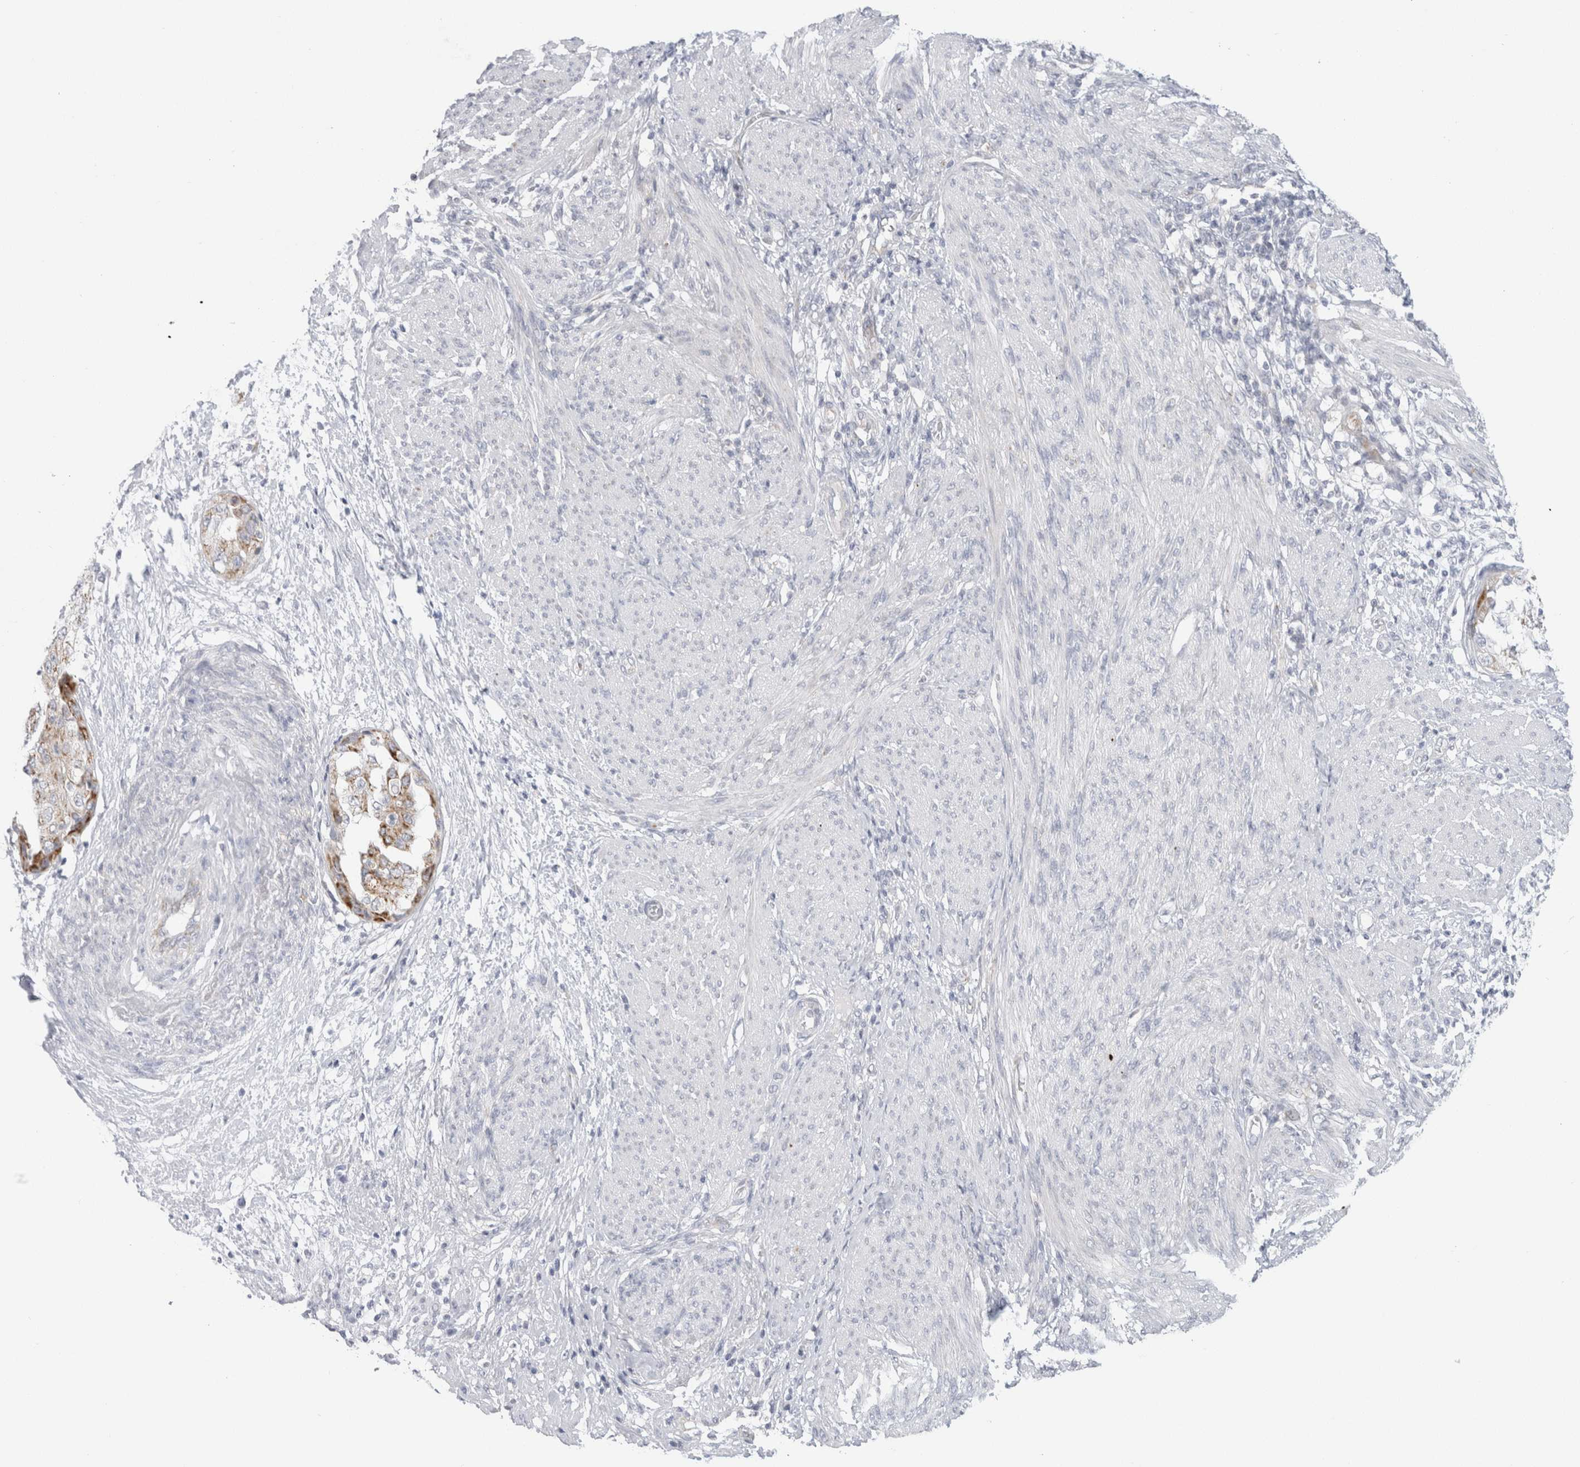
{"staining": {"intensity": "moderate", "quantity": "25%-75%", "location": "cytoplasmic/membranous"}, "tissue": "endometrial cancer", "cell_type": "Tumor cells", "image_type": "cancer", "snomed": [{"axis": "morphology", "description": "Adenocarcinoma, NOS"}, {"axis": "topography", "description": "Endometrium"}], "caption": "The image shows staining of adenocarcinoma (endometrial), revealing moderate cytoplasmic/membranous protein positivity (brown color) within tumor cells. Immunohistochemistry stains the protein of interest in brown and the nuclei are stained blue.", "gene": "FAHD1", "patient": {"sex": "female", "age": 85}}